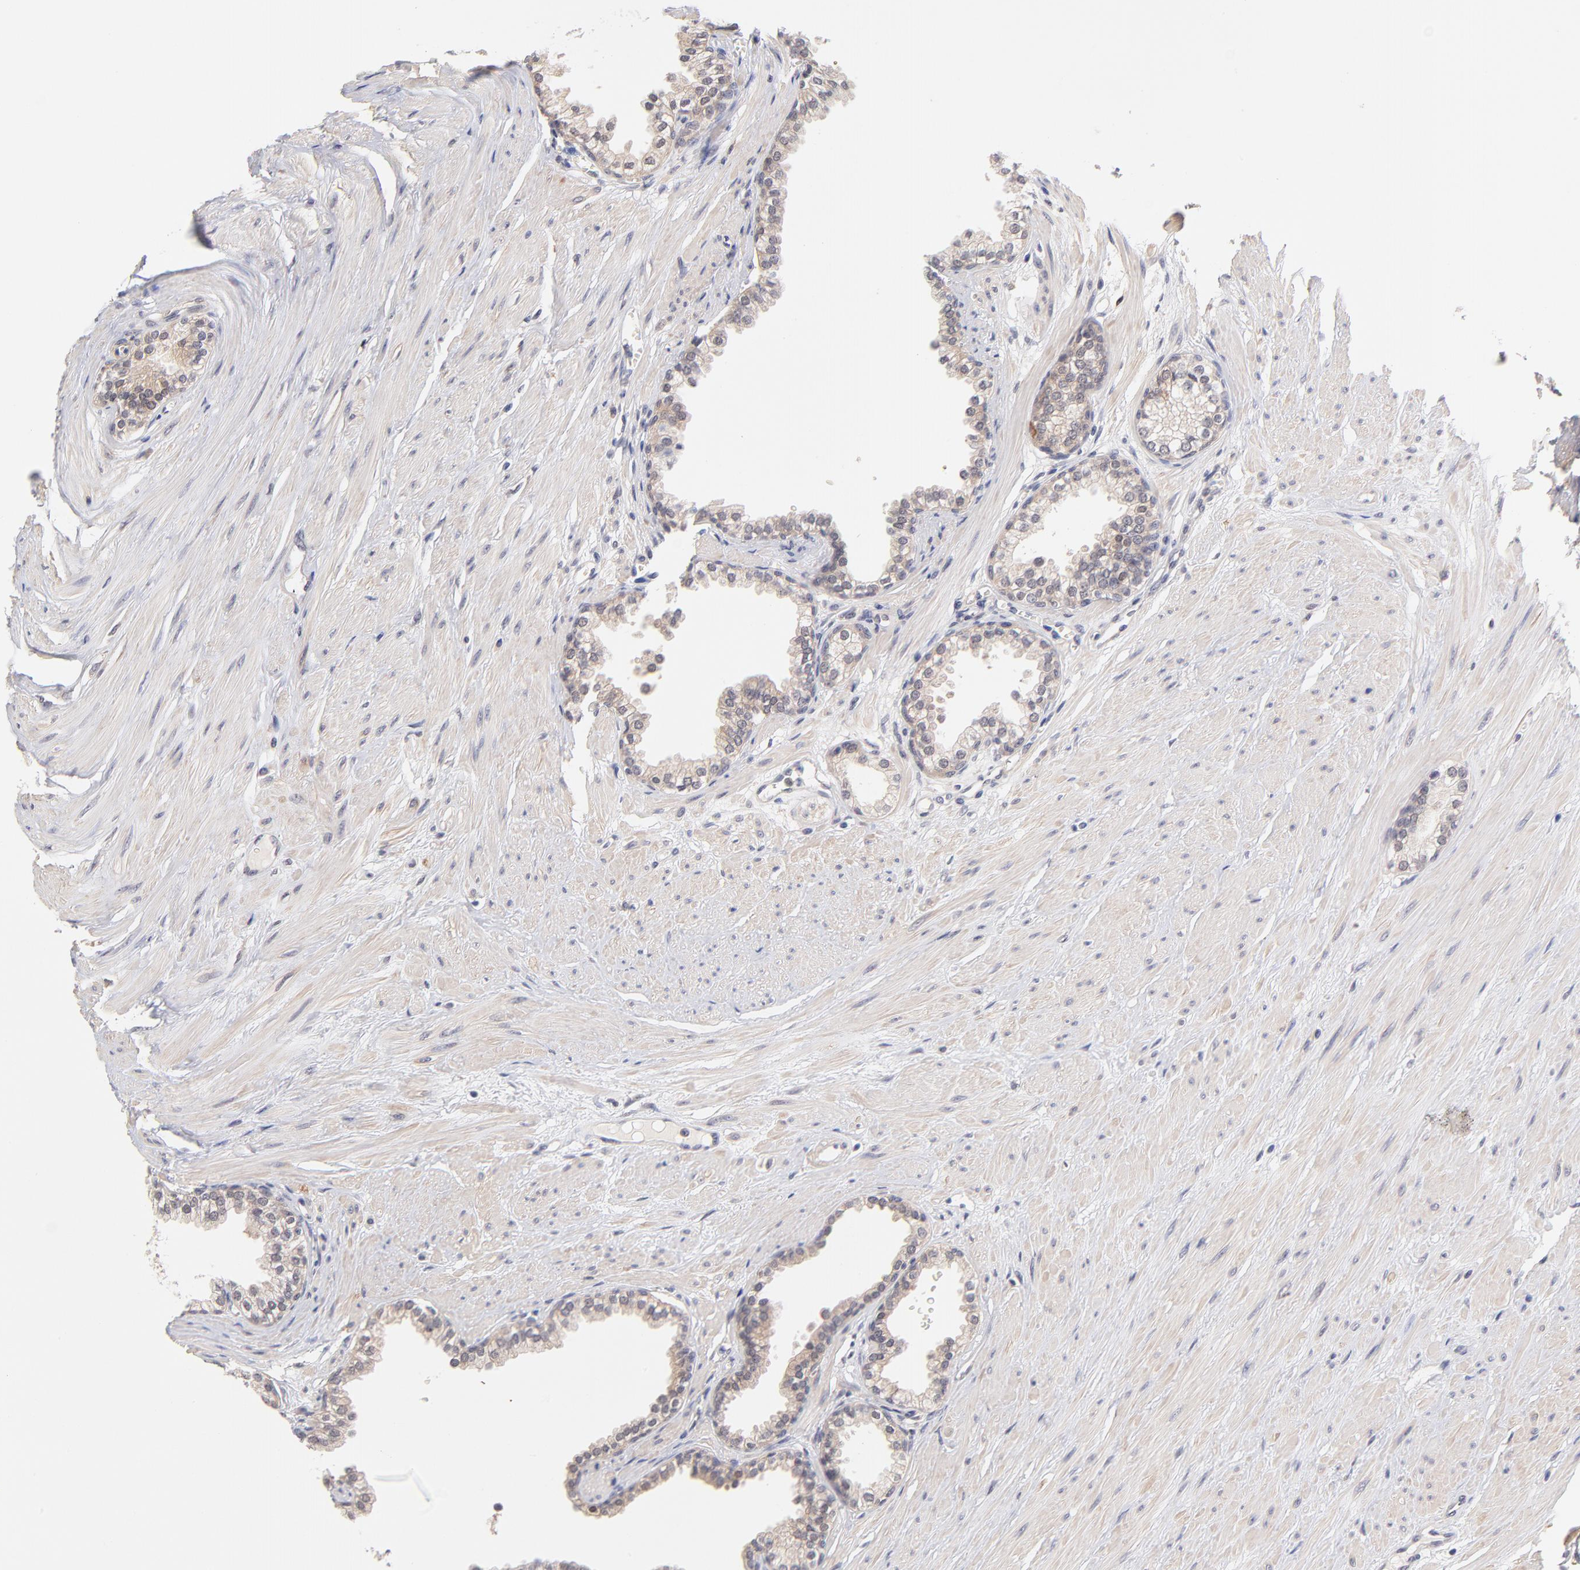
{"staining": {"intensity": "weak", "quantity": ">75%", "location": "cytoplasmic/membranous"}, "tissue": "prostate", "cell_type": "Glandular cells", "image_type": "normal", "snomed": [{"axis": "morphology", "description": "Normal tissue, NOS"}, {"axis": "topography", "description": "Prostate"}], "caption": "Immunohistochemistry (IHC) histopathology image of unremarkable prostate: prostate stained using IHC reveals low levels of weak protein expression localized specifically in the cytoplasmic/membranous of glandular cells, appearing as a cytoplasmic/membranous brown color.", "gene": "UBE2E2", "patient": {"sex": "male", "age": 64}}